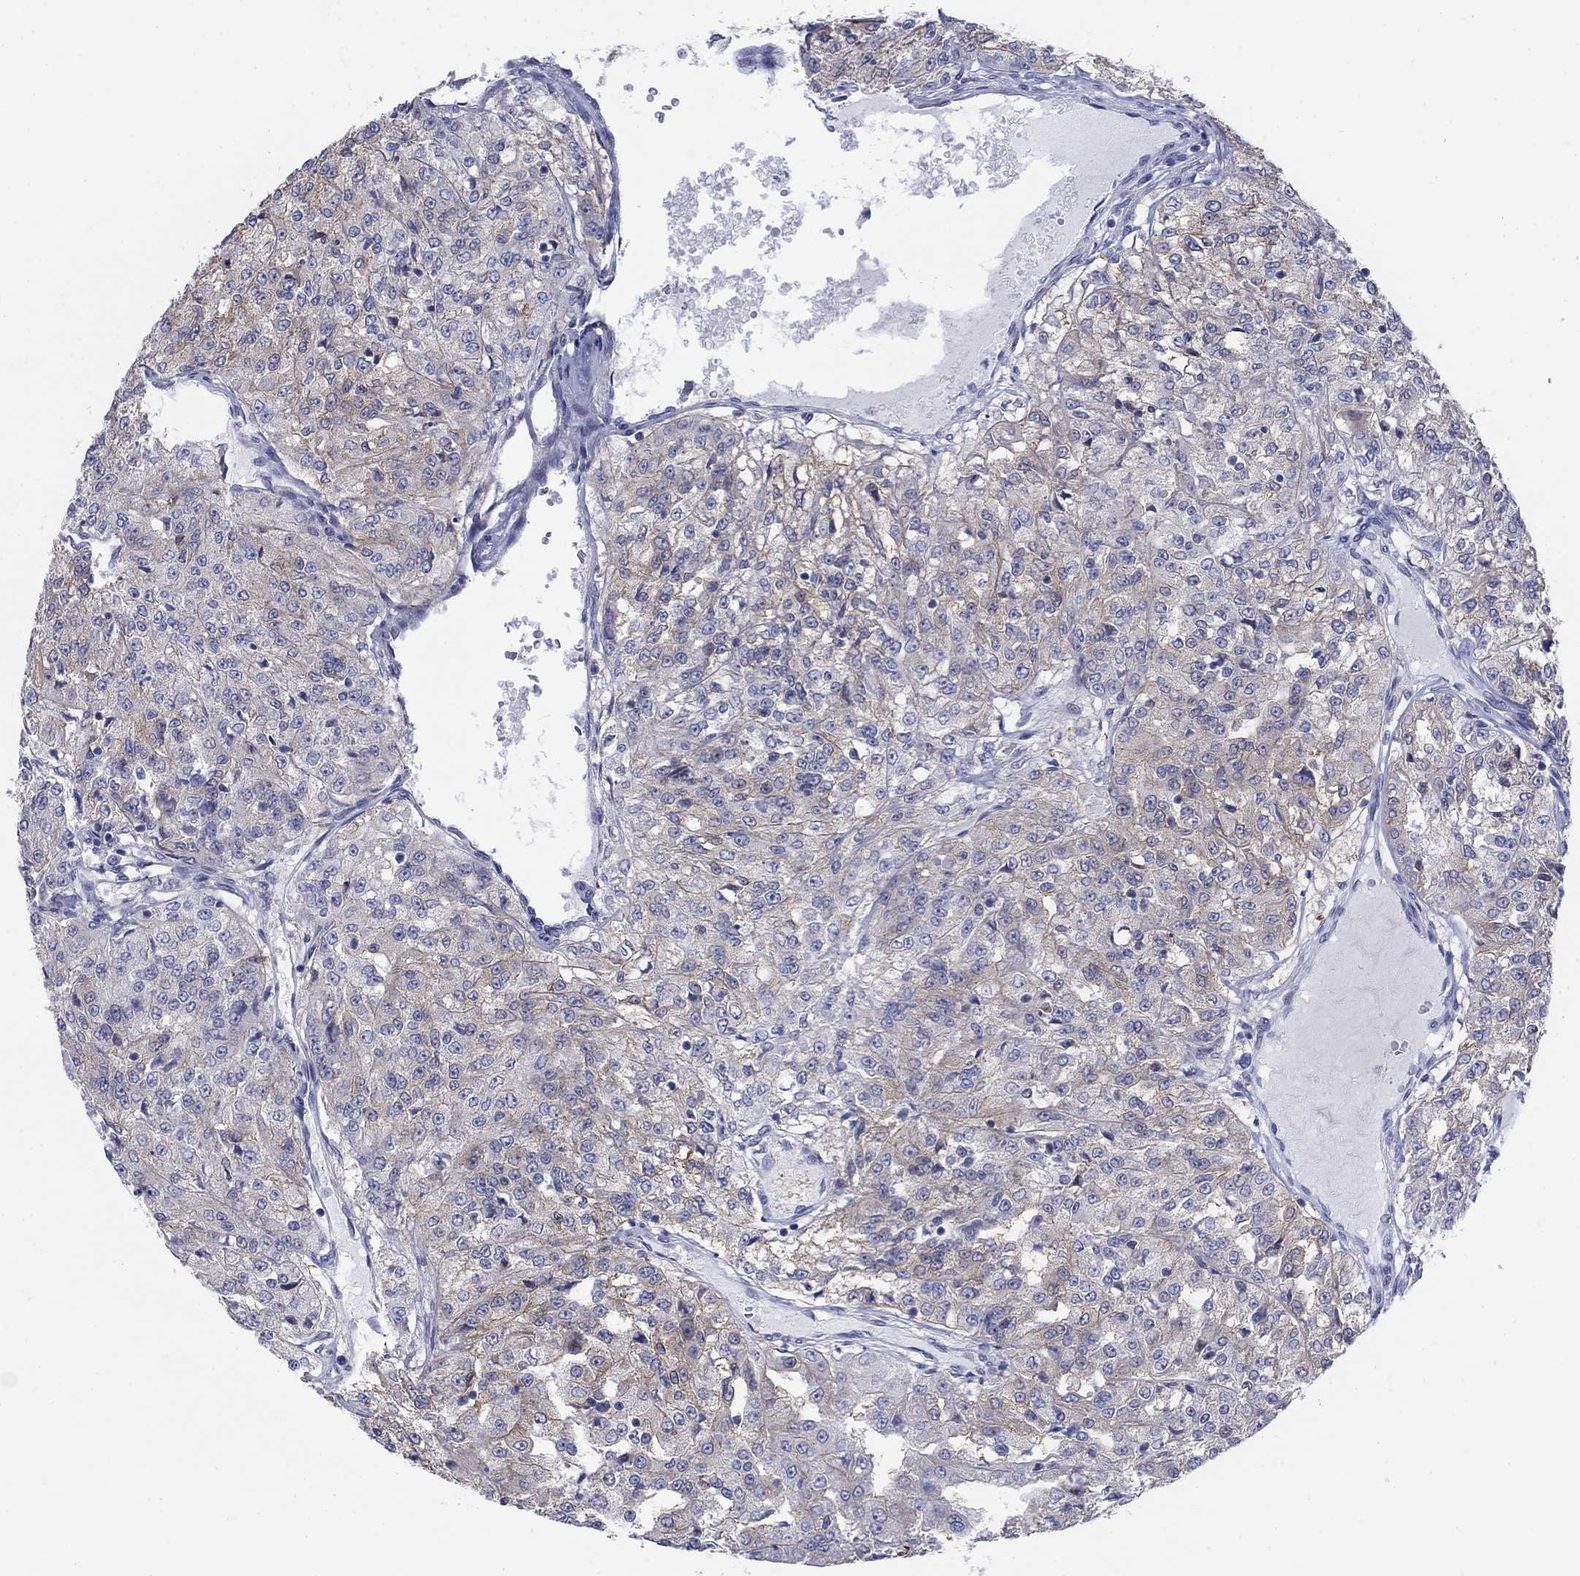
{"staining": {"intensity": "weak", "quantity": "25%-75%", "location": "cytoplasmic/membranous"}, "tissue": "renal cancer", "cell_type": "Tumor cells", "image_type": "cancer", "snomed": [{"axis": "morphology", "description": "Adenocarcinoma, NOS"}, {"axis": "topography", "description": "Kidney"}], "caption": "An image showing weak cytoplasmic/membranous expression in approximately 25%-75% of tumor cells in renal cancer (adenocarcinoma), as visualized by brown immunohistochemical staining.", "gene": "MYO3A", "patient": {"sex": "female", "age": 63}}